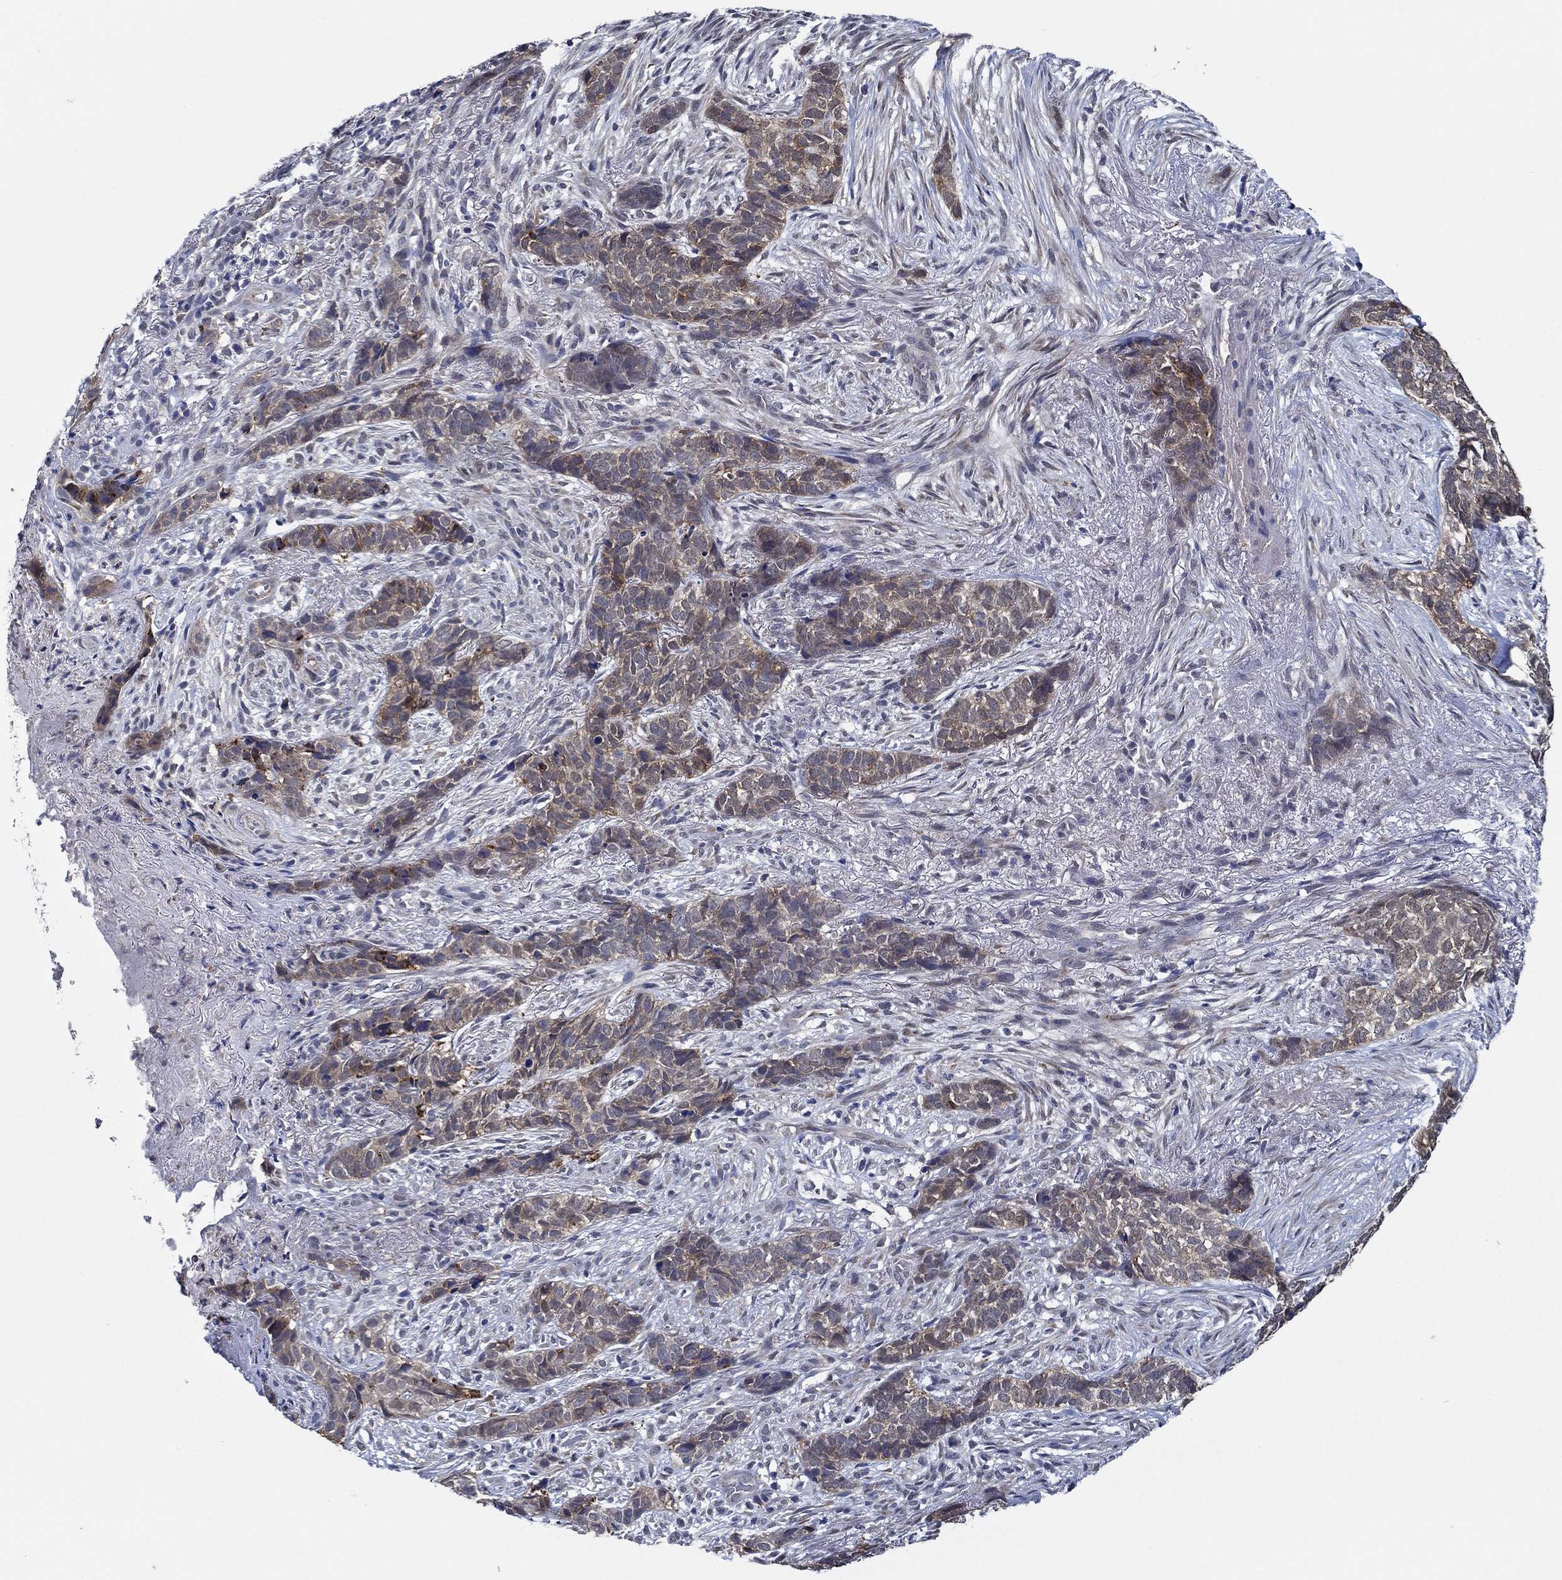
{"staining": {"intensity": "moderate", "quantity": "25%-75%", "location": "cytoplasmic/membranous"}, "tissue": "skin cancer", "cell_type": "Tumor cells", "image_type": "cancer", "snomed": [{"axis": "morphology", "description": "Basal cell carcinoma"}, {"axis": "topography", "description": "Skin"}], "caption": "Human skin cancer stained with a brown dye demonstrates moderate cytoplasmic/membranous positive expression in approximately 25%-75% of tumor cells.", "gene": "DACT1", "patient": {"sex": "female", "age": 69}}